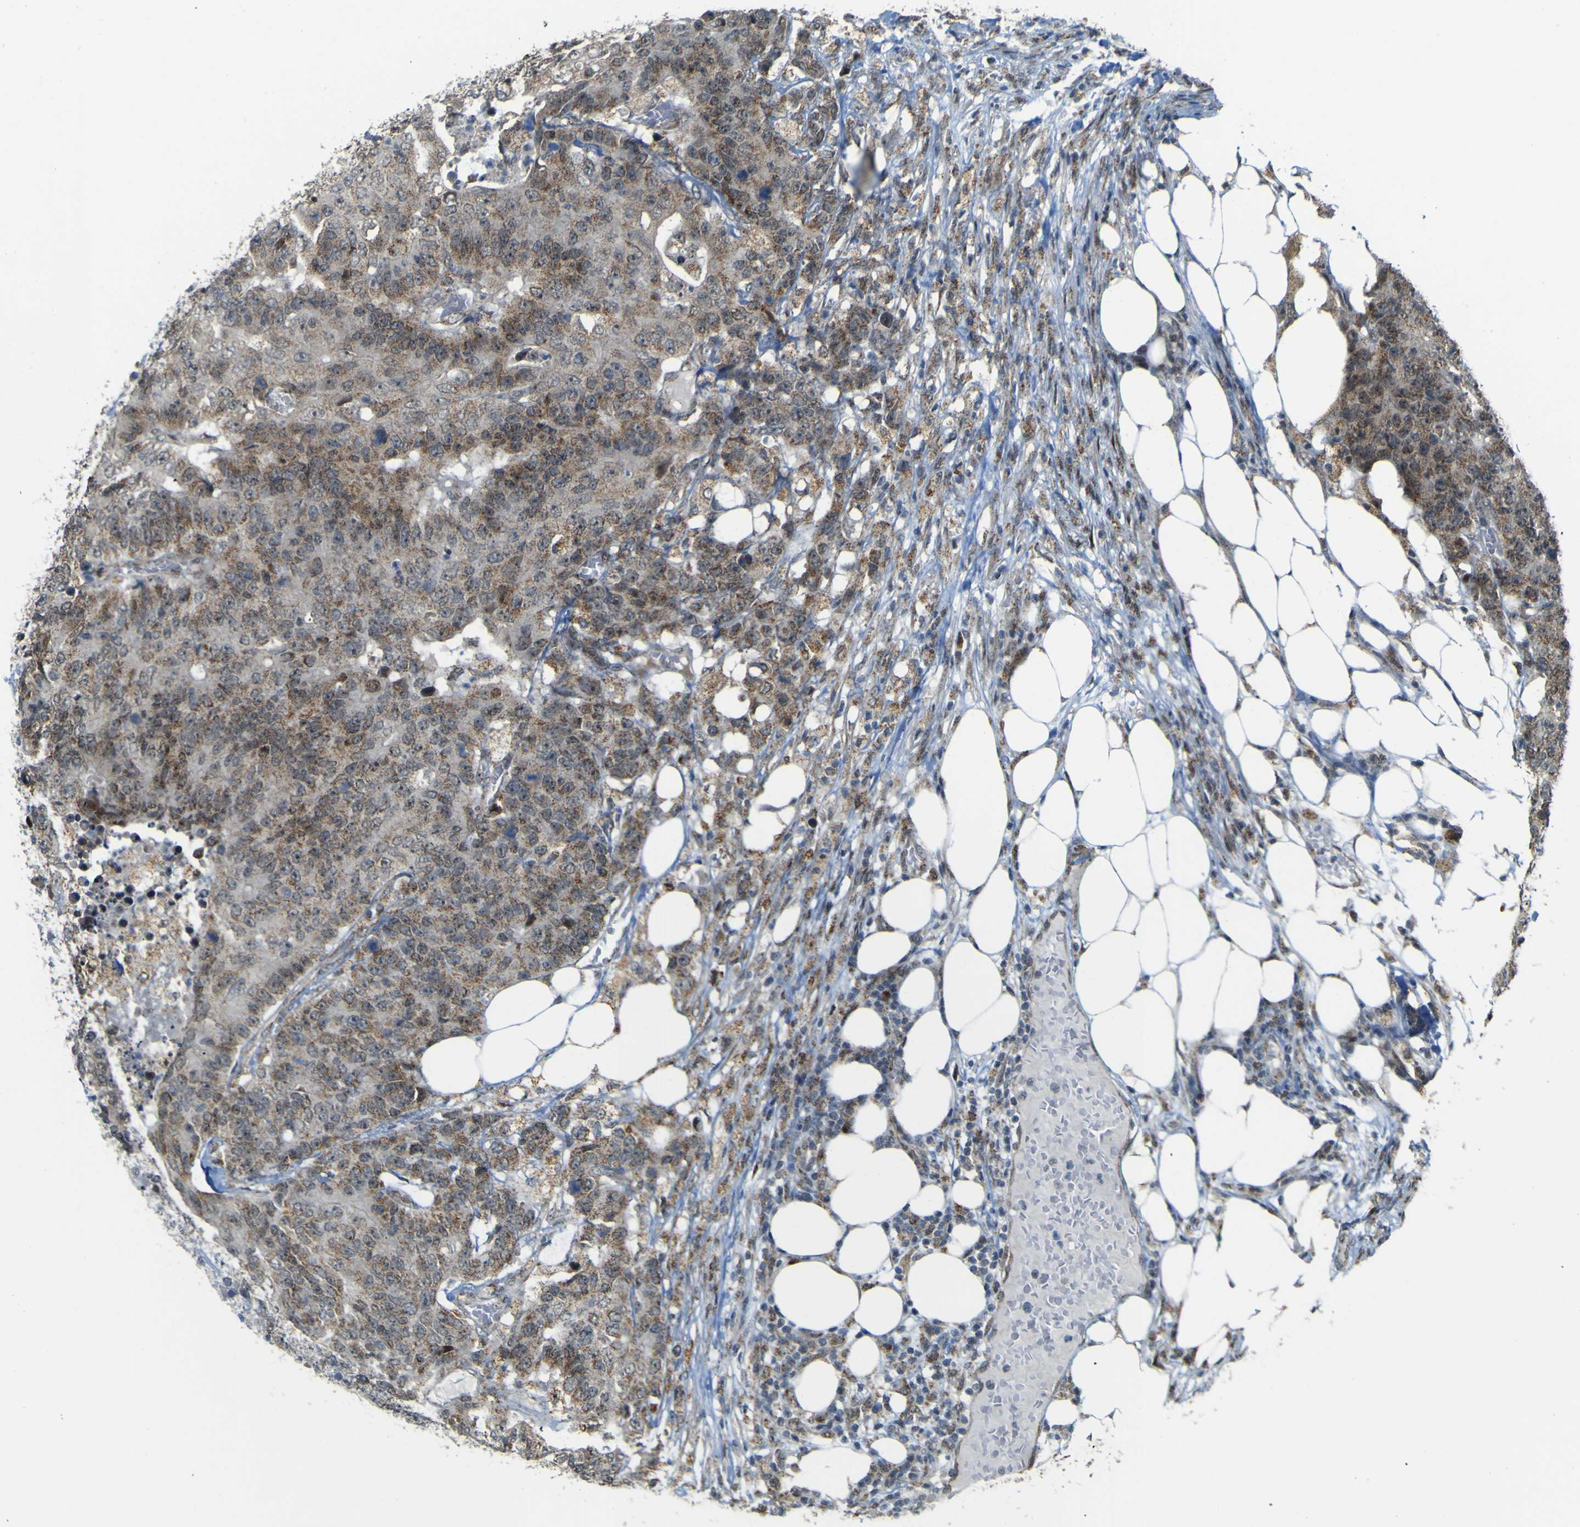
{"staining": {"intensity": "moderate", "quantity": ">75%", "location": "cytoplasmic/membranous"}, "tissue": "colorectal cancer", "cell_type": "Tumor cells", "image_type": "cancer", "snomed": [{"axis": "morphology", "description": "Adenocarcinoma, NOS"}, {"axis": "topography", "description": "Colon"}], "caption": "Protein staining reveals moderate cytoplasmic/membranous expression in about >75% of tumor cells in colorectal cancer (adenocarcinoma). (Stains: DAB in brown, nuclei in blue, Microscopy: brightfield microscopy at high magnification).", "gene": "ACBD5", "patient": {"sex": "female", "age": 86}}